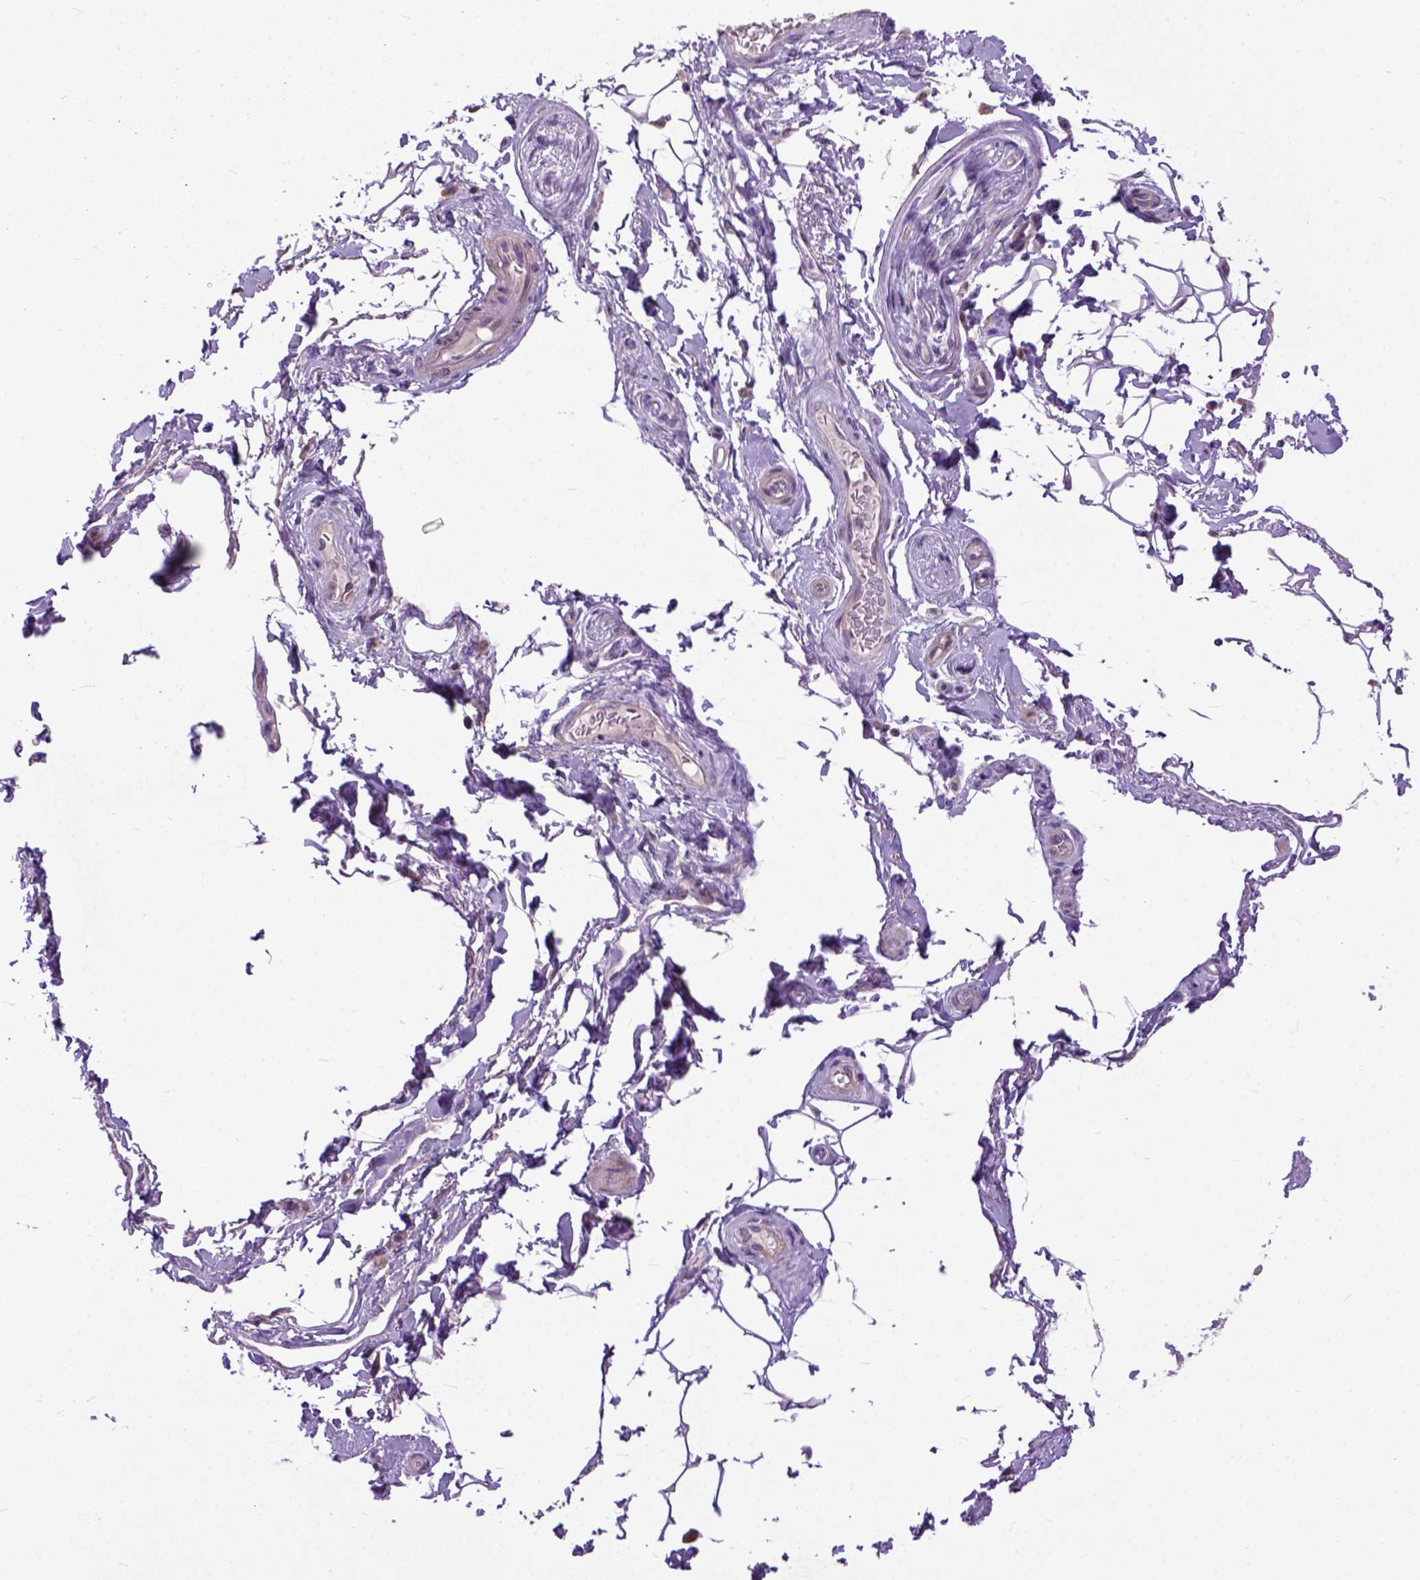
{"staining": {"intensity": "negative", "quantity": "none", "location": "none"}, "tissue": "adipose tissue", "cell_type": "Adipocytes", "image_type": "normal", "snomed": [{"axis": "morphology", "description": "Normal tissue, NOS"}, {"axis": "topography", "description": "Anal"}, {"axis": "topography", "description": "Peripheral nerve tissue"}], "caption": "The photomicrograph reveals no significant staining in adipocytes of adipose tissue.", "gene": "CPNE1", "patient": {"sex": "male", "age": 51}}